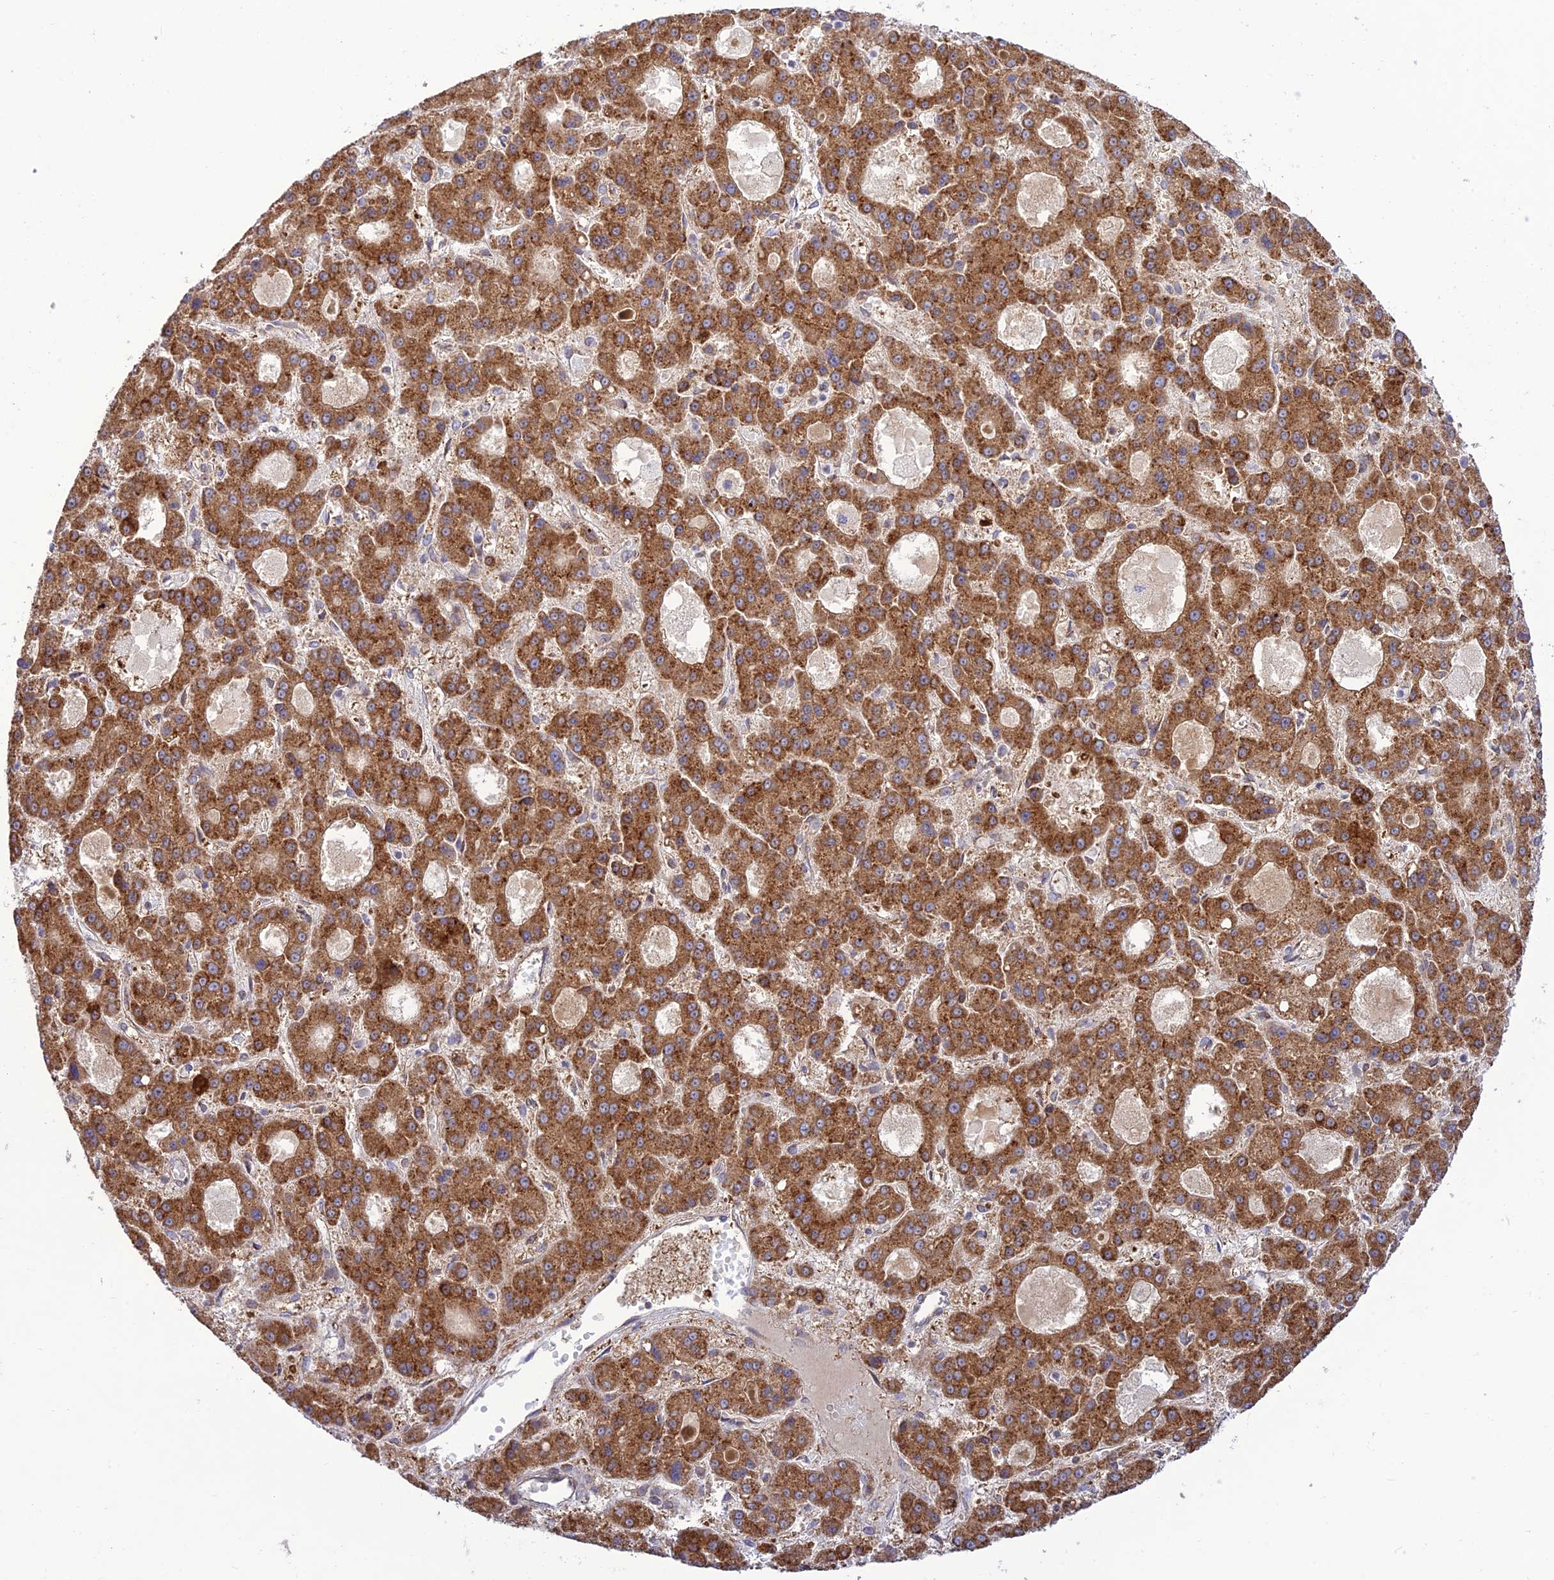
{"staining": {"intensity": "strong", "quantity": ">75%", "location": "cytoplasmic/membranous"}, "tissue": "liver cancer", "cell_type": "Tumor cells", "image_type": "cancer", "snomed": [{"axis": "morphology", "description": "Carcinoma, Hepatocellular, NOS"}, {"axis": "topography", "description": "Liver"}], "caption": "Immunohistochemistry (IHC) (DAB (3,3'-diaminobenzidine)) staining of liver cancer (hepatocellular carcinoma) shows strong cytoplasmic/membranous protein expression in about >75% of tumor cells.", "gene": "PIMREG", "patient": {"sex": "male", "age": 70}}